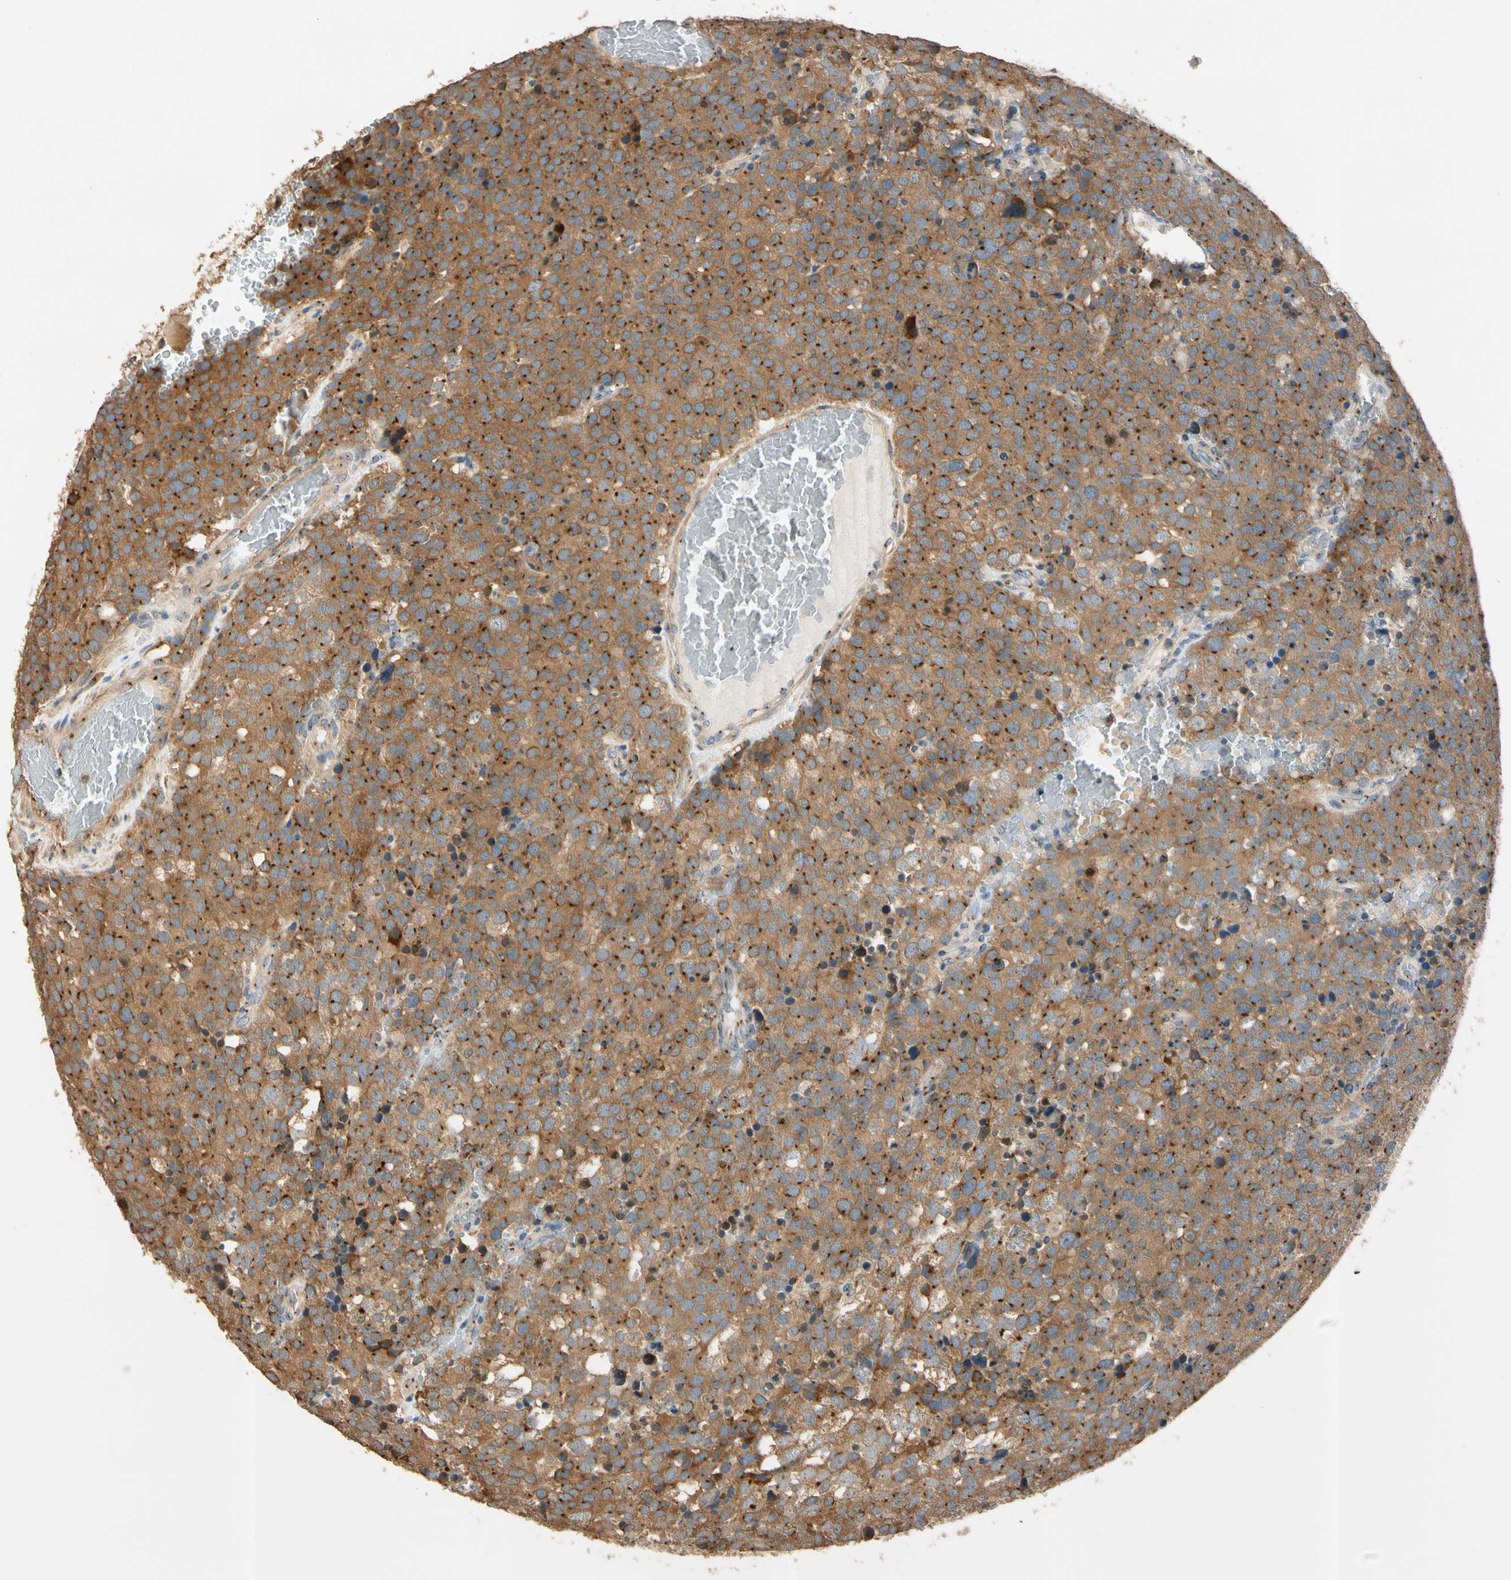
{"staining": {"intensity": "strong", "quantity": ">75%", "location": "cytoplasmic/membranous"}, "tissue": "testis cancer", "cell_type": "Tumor cells", "image_type": "cancer", "snomed": [{"axis": "morphology", "description": "Seminoma, NOS"}, {"axis": "topography", "description": "Testis"}], "caption": "An immunohistochemistry photomicrograph of tumor tissue is shown. Protein staining in brown highlights strong cytoplasmic/membranous positivity in testis cancer within tumor cells.", "gene": "AKAP9", "patient": {"sex": "male", "age": 71}}